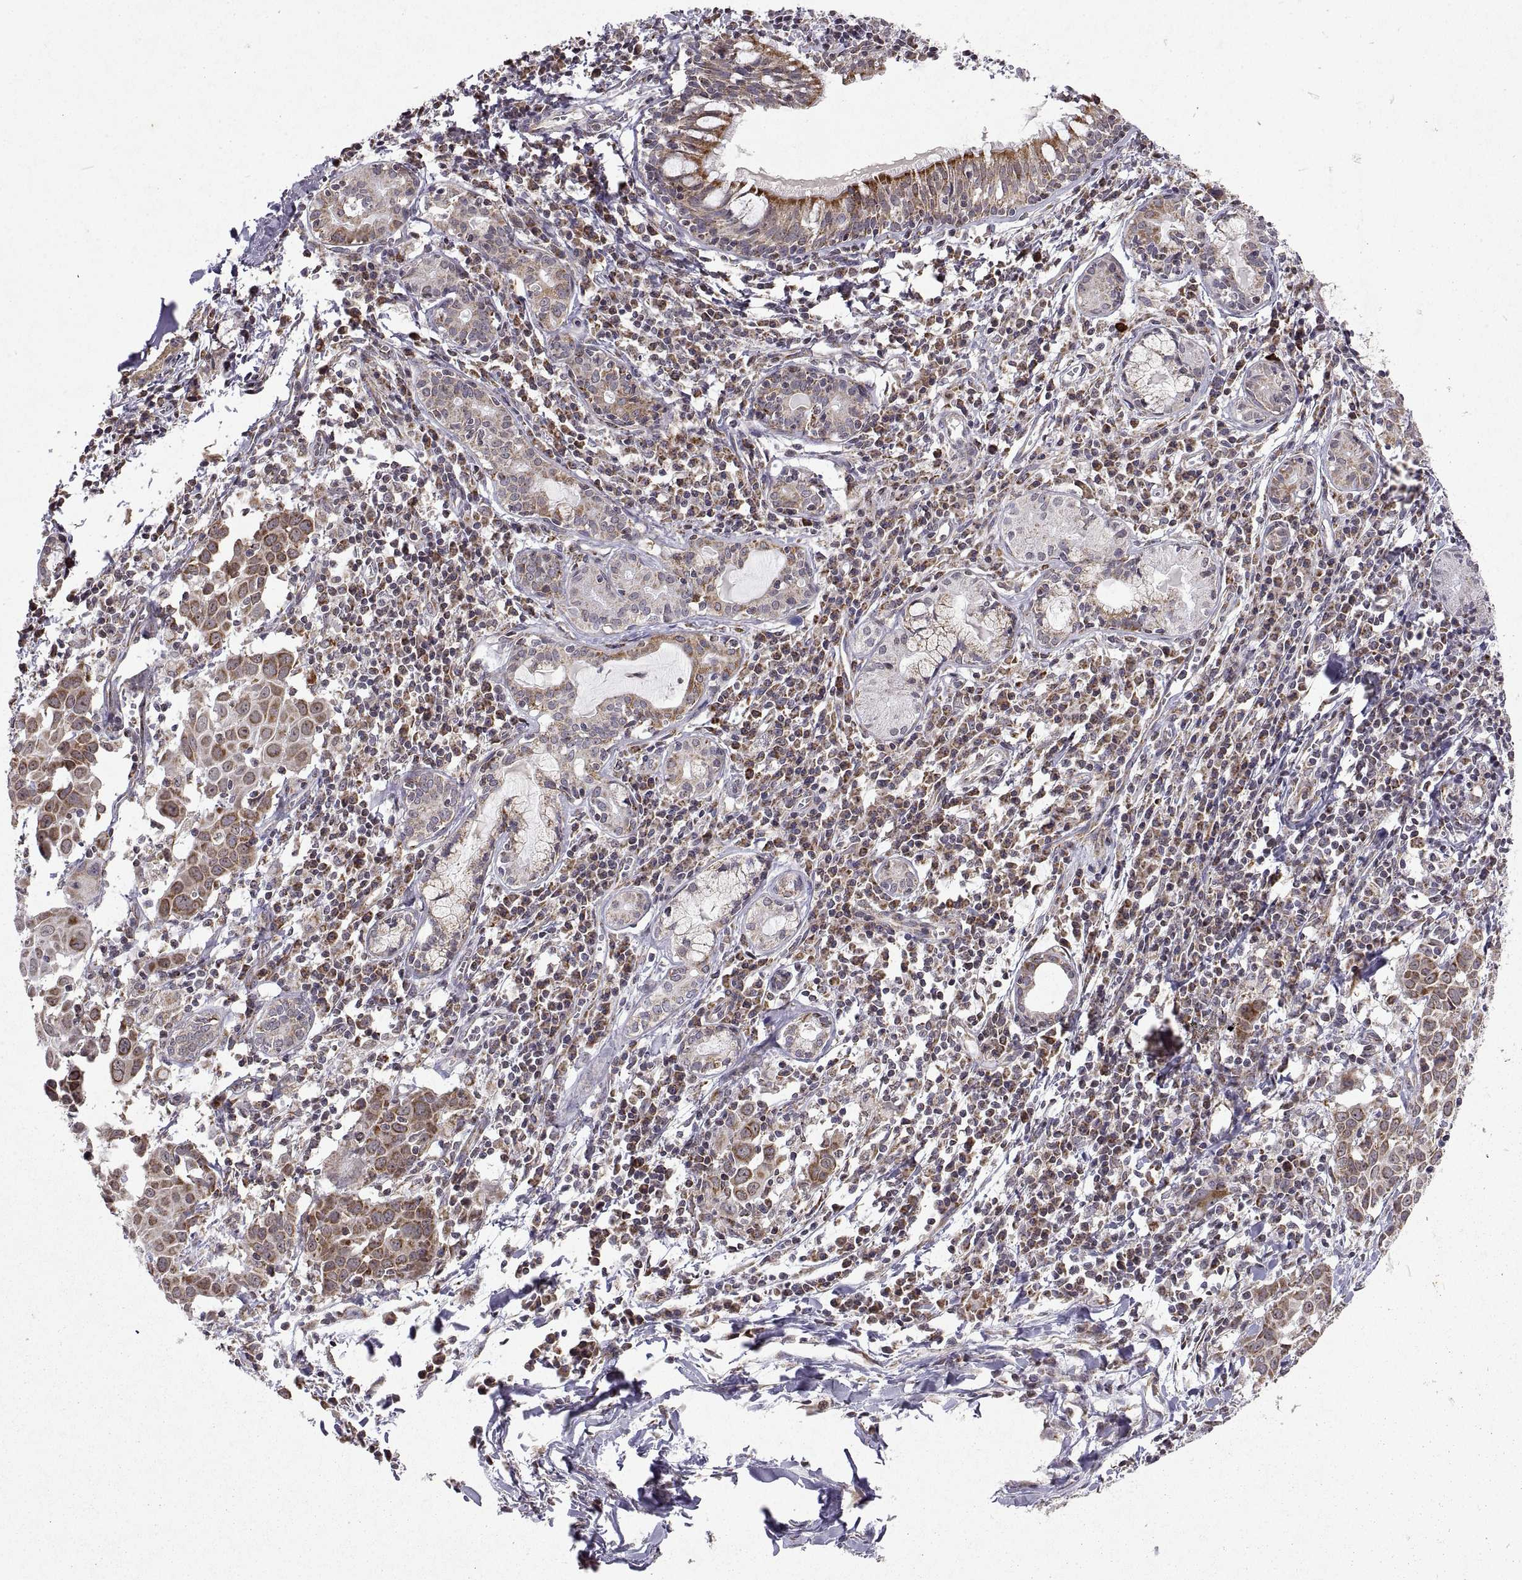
{"staining": {"intensity": "moderate", "quantity": ">75%", "location": "cytoplasmic/membranous"}, "tissue": "lung cancer", "cell_type": "Tumor cells", "image_type": "cancer", "snomed": [{"axis": "morphology", "description": "Squamous cell carcinoma, NOS"}, {"axis": "topography", "description": "Lung"}], "caption": "Immunohistochemistry (IHC) staining of lung cancer (squamous cell carcinoma), which exhibits medium levels of moderate cytoplasmic/membranous expression in about >75% of tumor cells indicating moderate cytoplasmic/membranous protein staining. The staining was performed using DAB (3,3'-diaminobenzidine) (brown) for protein detection and nuclei were counterstained in hematoxylin (blue).", "gene": "MANBAL", "patient": {"sex": "male", "age": 57}}